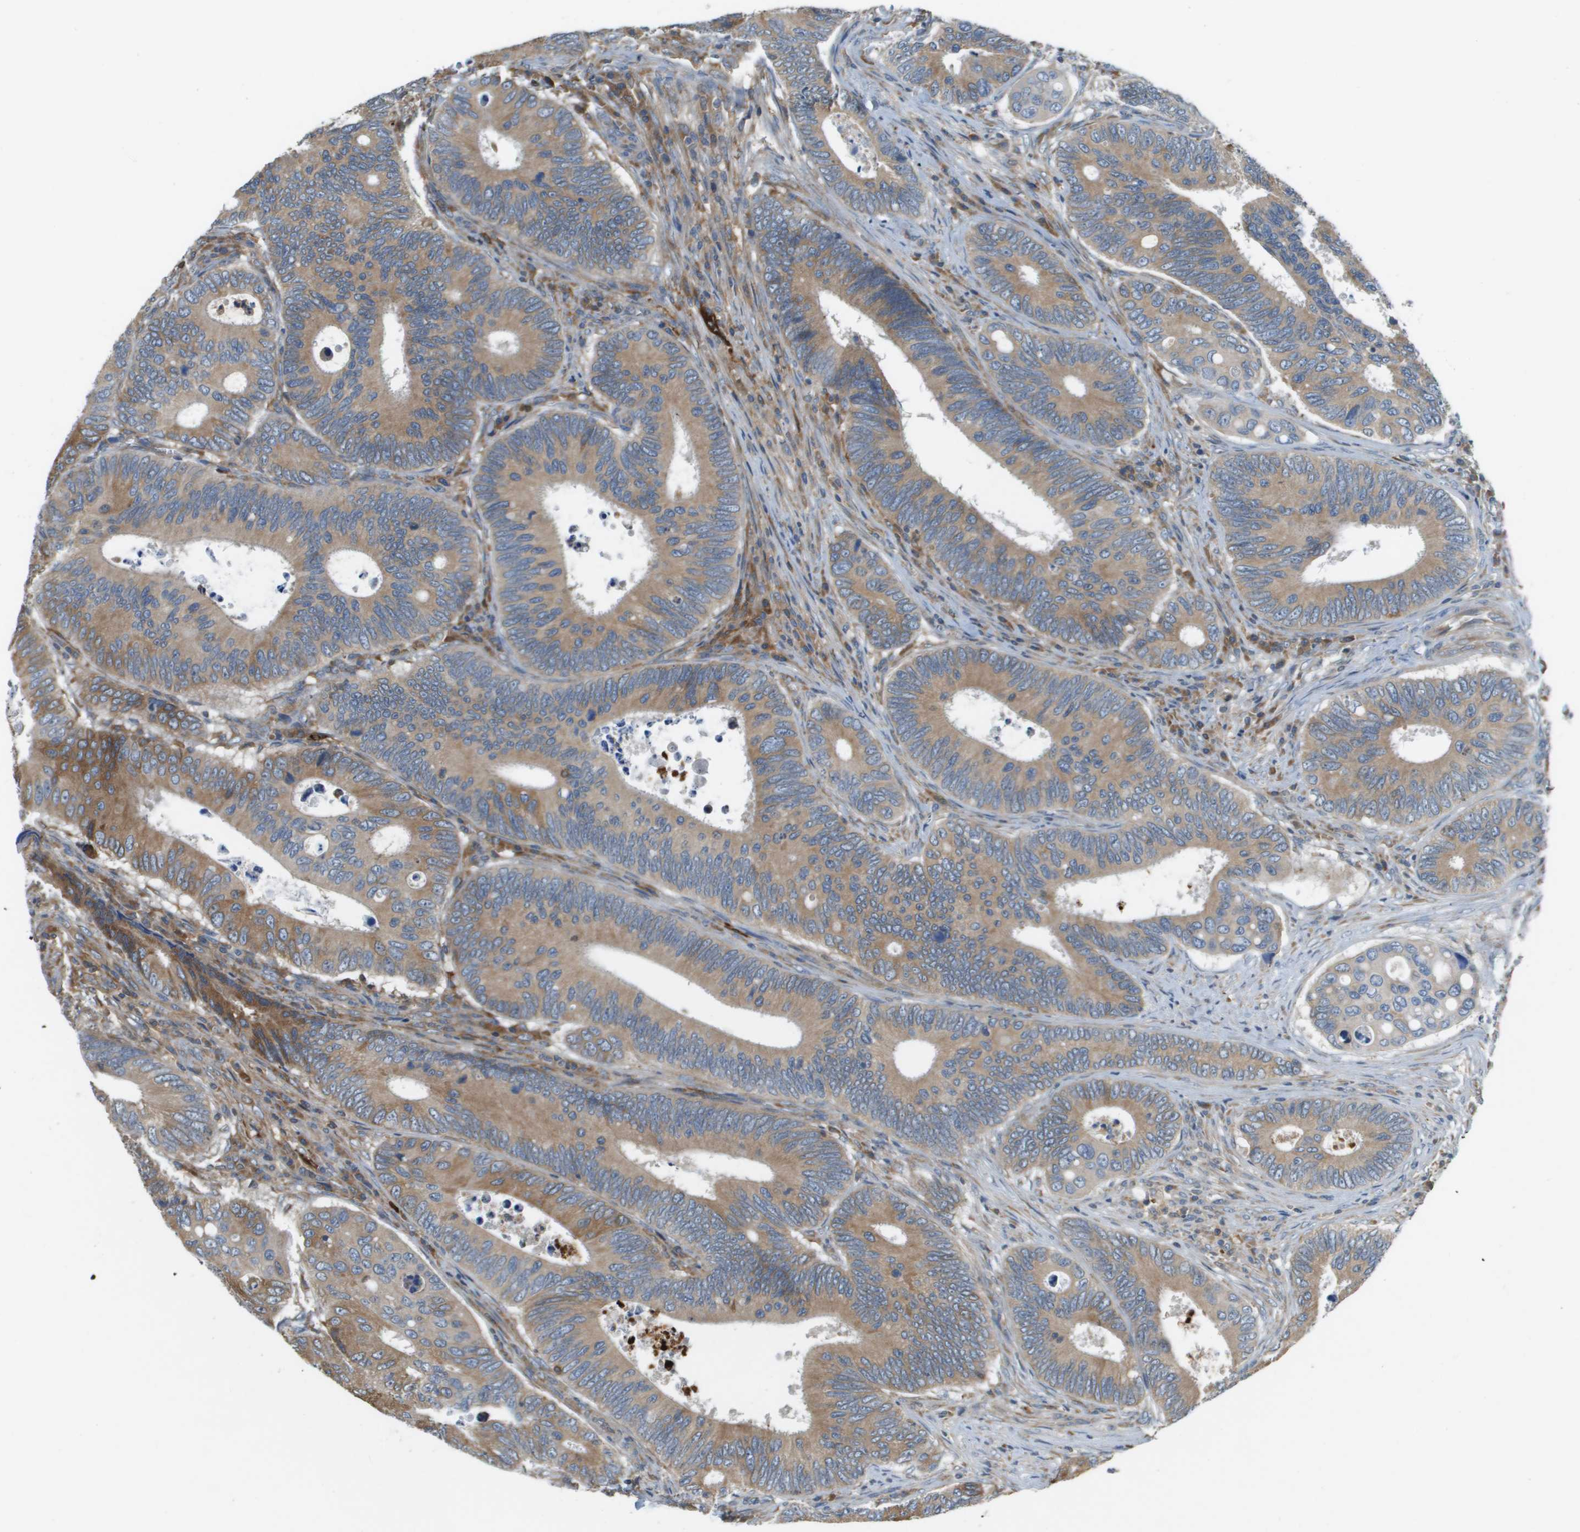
{"staining": {"intensity": "moderate", "quantity": "25%-75%", "location": "cytoplasmic/membranous"}, "tissue": "colorectal cancer", "cell_type": "Tumor cells", "image_type": "cancer", "snomed": [{"axis": "morphology", "description": "Inflammation, NOS"}, {"axis": "morphology", "description": "Adenocarcinoma, NOS"}, {"axis": "topography", "description": "Colon"}], "caption": "IHC micrograph of neoplastic tissue: human colorectal adenocarcinoma stained using immunohistochemistry (IHC) reveals medium levels of moderate protein expression localized specifically in the cytoplasmic/membranous of tumor cells, appearing as a cytoplasmic/membranous brown color.", "gene": "SAMSN1", "patient": {"sex": "male", "age": 72}}